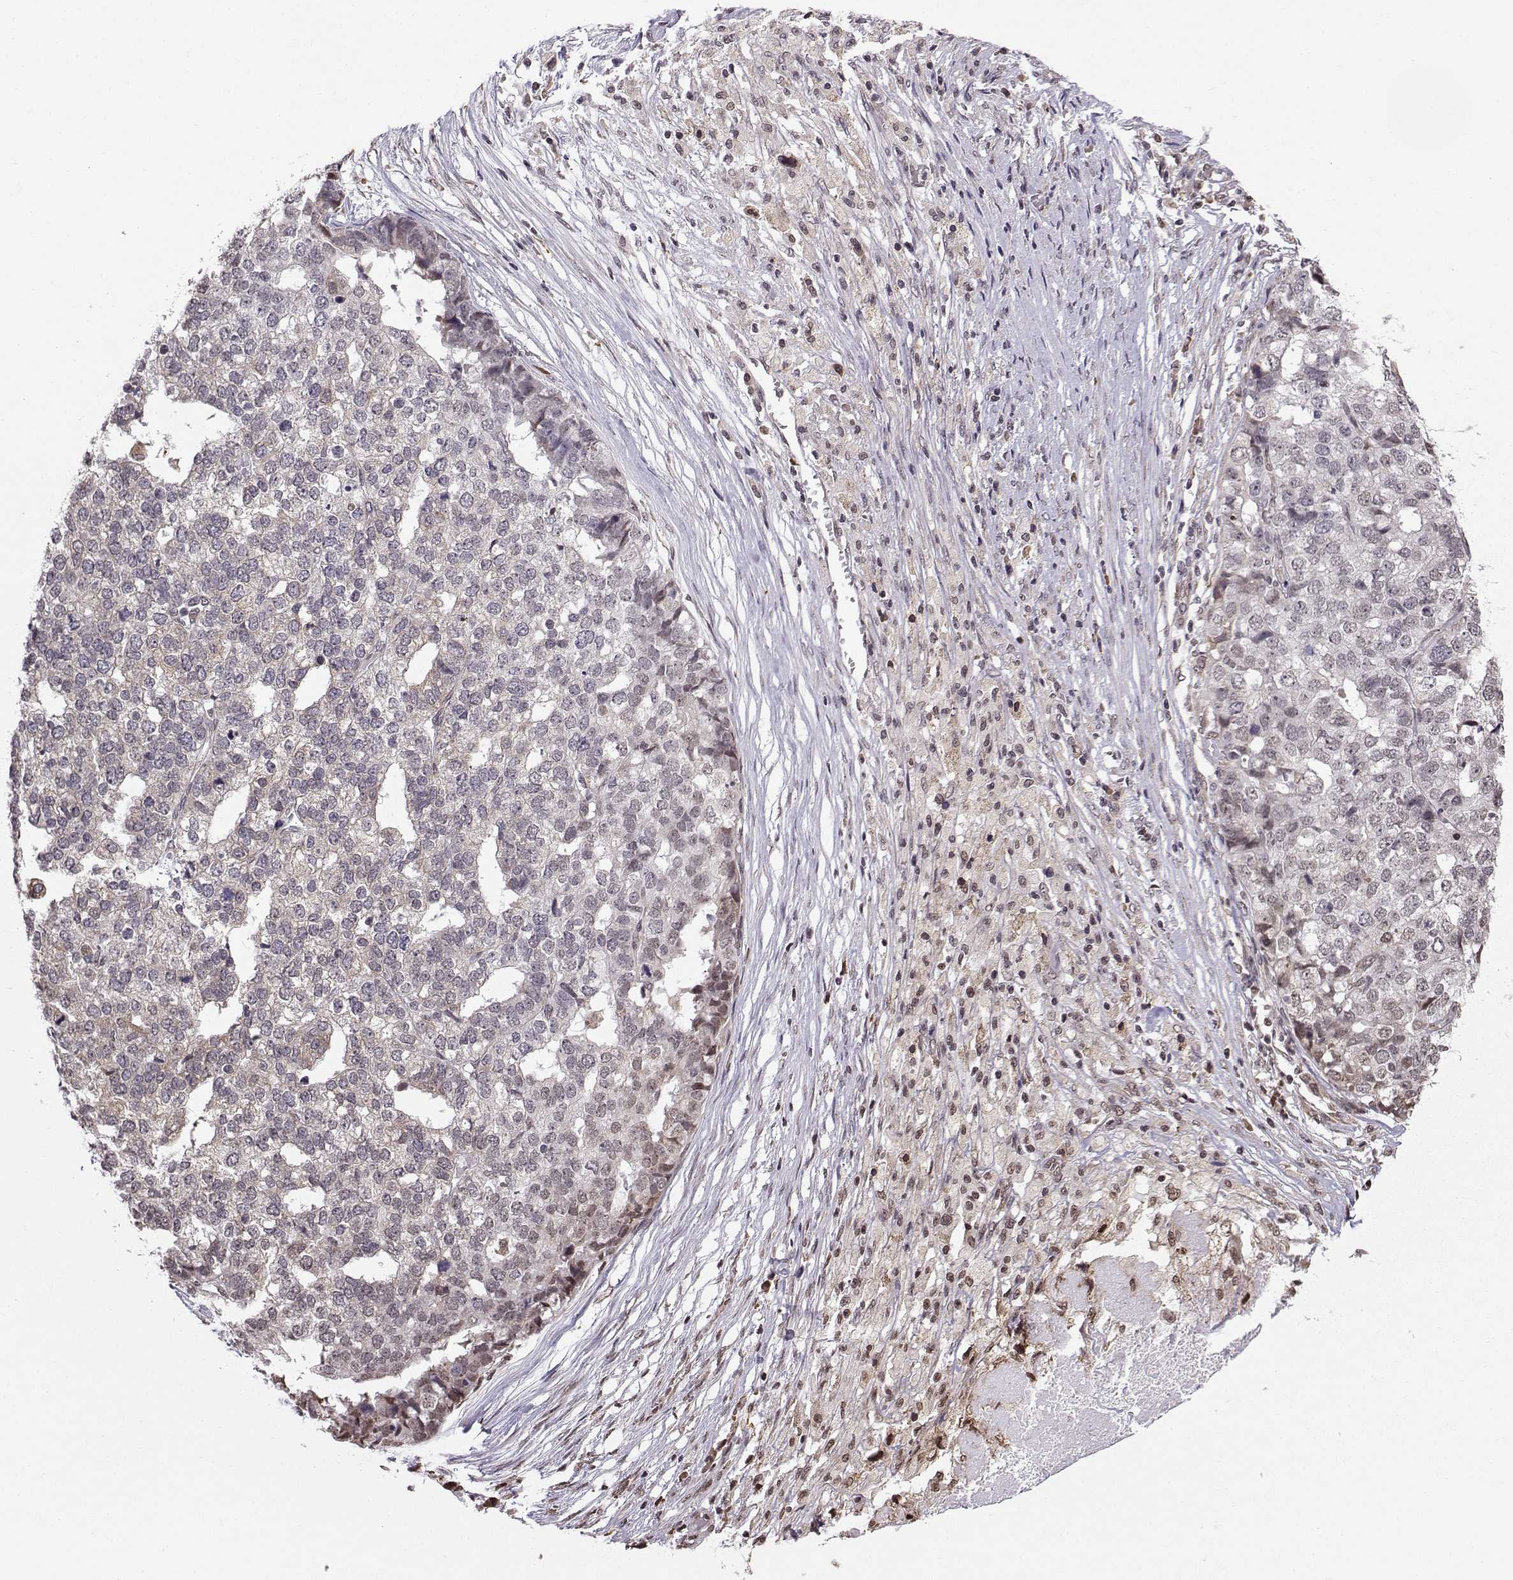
{"staining": {"intensity": "negative", "quantity": "none", "location": "none"}, "tissue": "stomach cancer", "cell_type": "Tumor cells", "image_type": "cancer", "snomed": [{"axis": "morphology", "description": "Adenocarcinoma, NOS"}, {"axis": "topography", "description": "Stomach"}], "caption": "An IHC photomicrograph of adenocarcinoma (stomach) is shown. There is no staining in tumor cells of adenocarcinoma (stomach). (Immunohistochemistry (ihc), brightfield microscopy, high magnification).", "gene": "EZH1", "patient": {"sex": "male", "age": 69}}